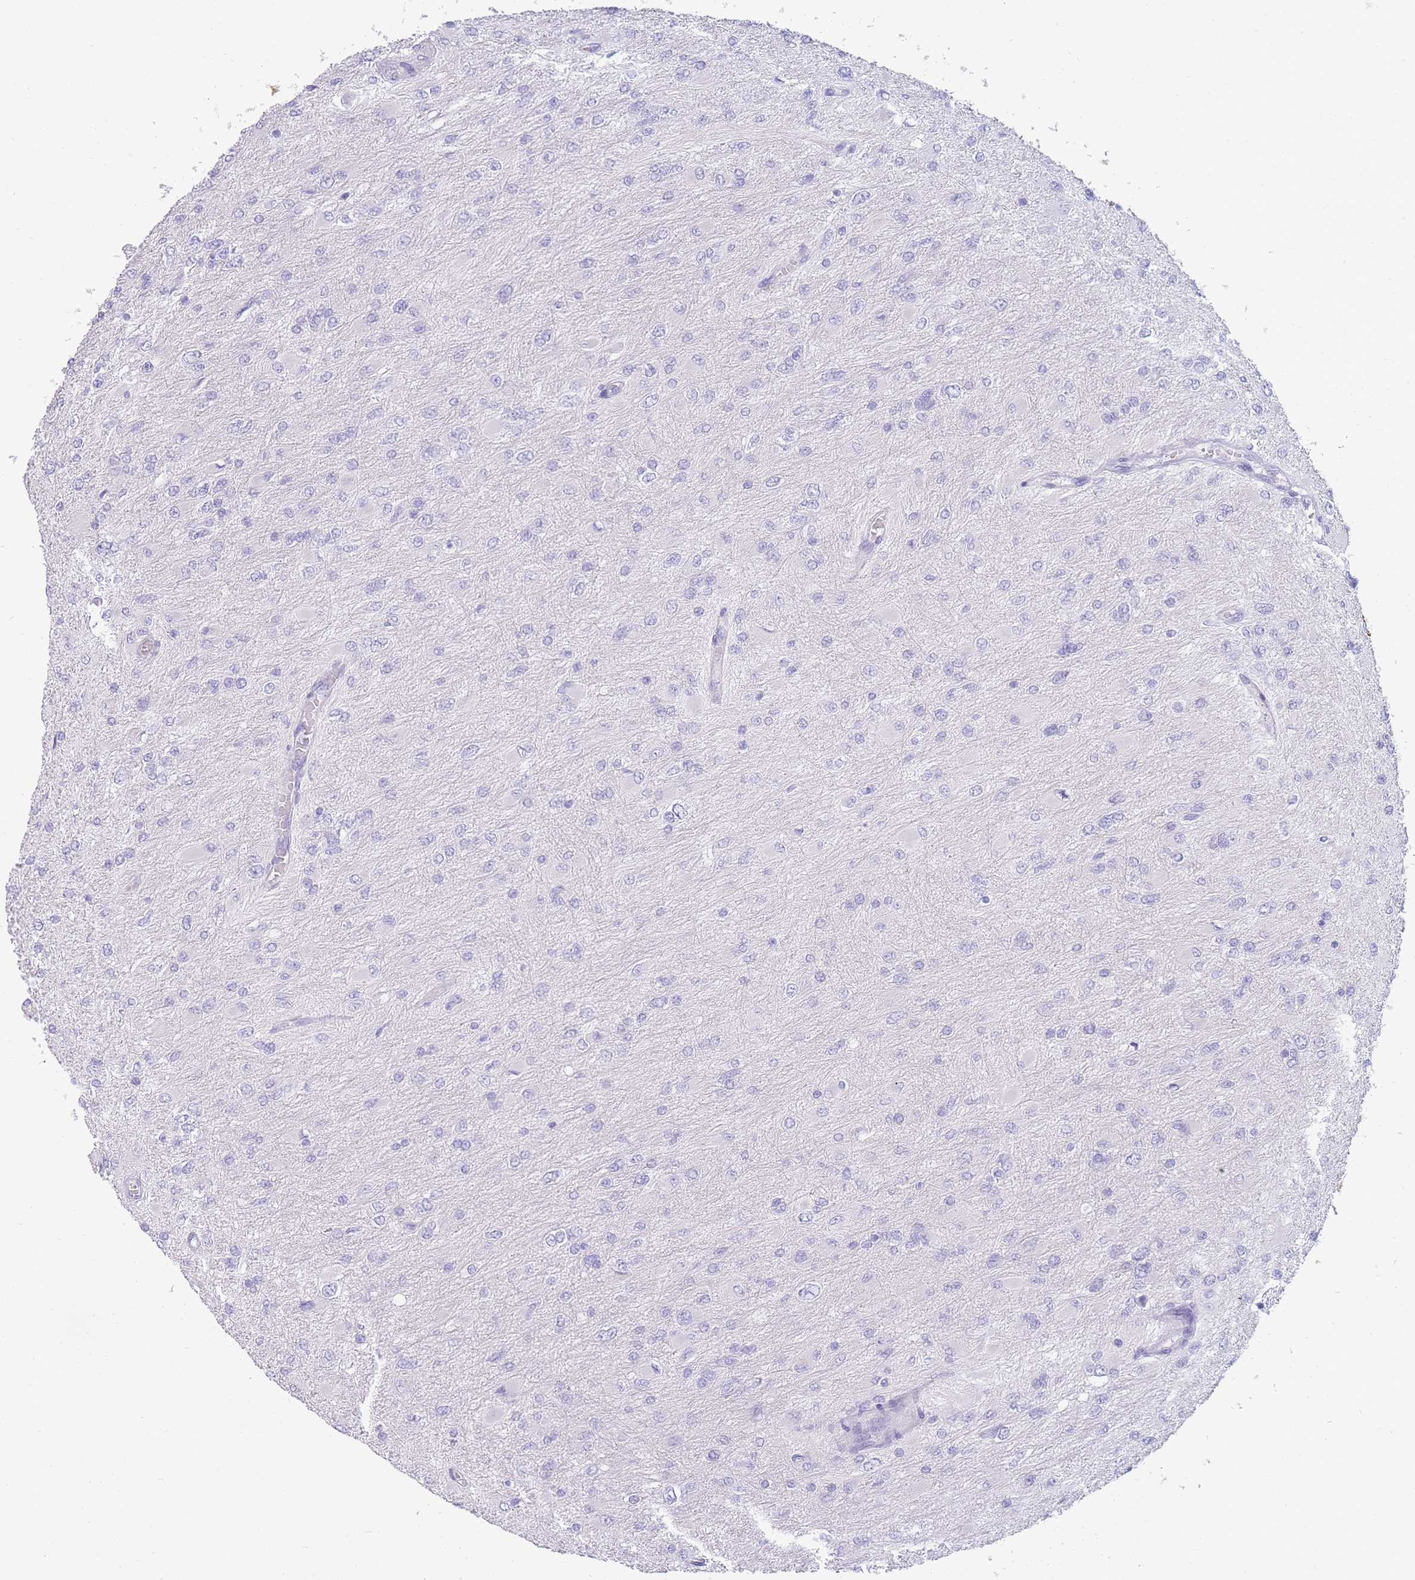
{"staining": {"intensity": "negative", "quantity": "none", "location": "none"}, "tissue": "glioma", "cell_type": "Tumor cells", "image_type": "cancer", "snomed": [{"axis": "morphology", "description": "Glioma, malignant, High grade"}, {"axis": "topography", "description": "Cerebral cortex"}], "caption": "High-grade glioma (malignant) was stained to show a protein in brown. There is no significant positivity in tumor cells.", "gene": "UPK1A", "patient": {"sex": "female", "age": 36}}